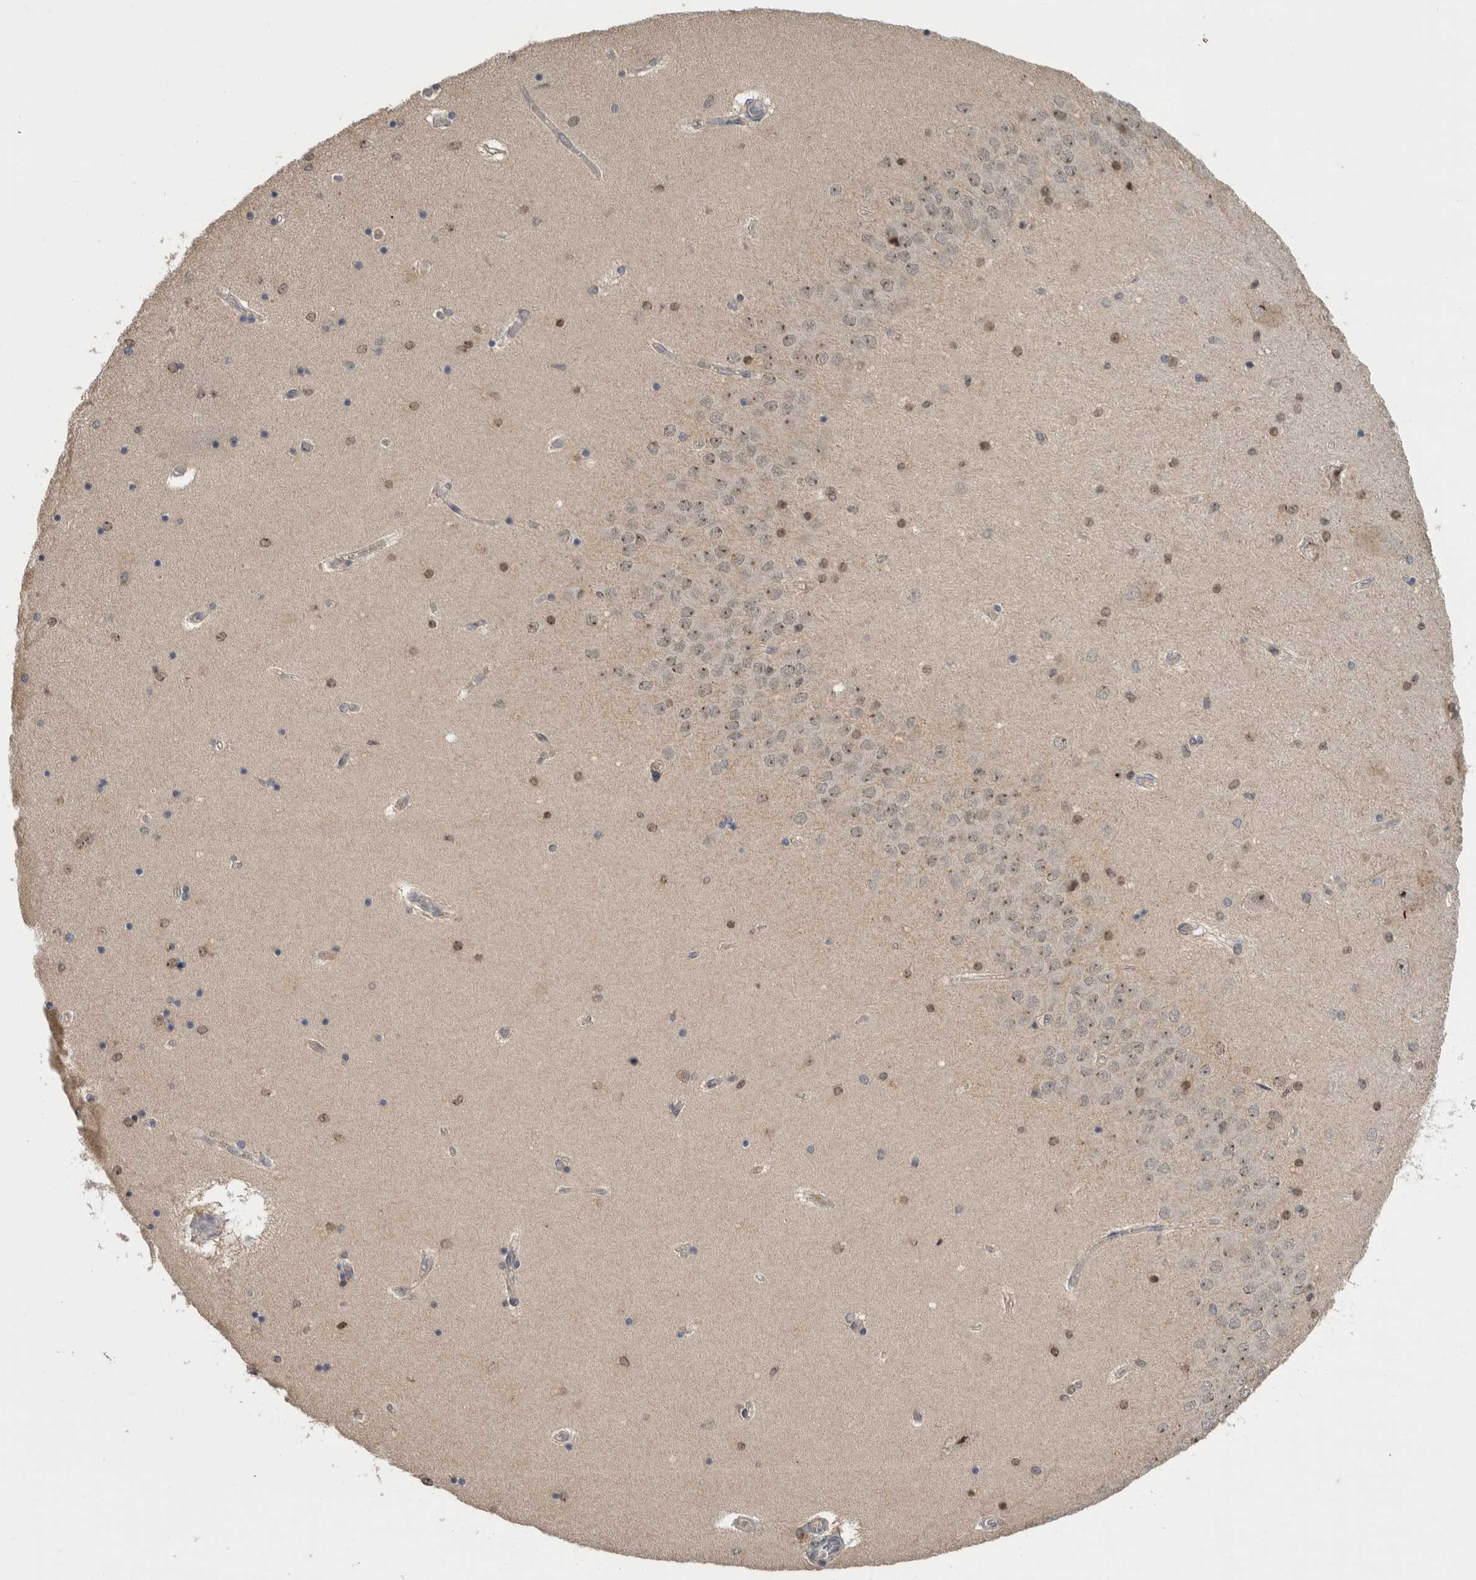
{"staining": {"intensity": "moderate", "quantity": "<25%", "location": "nuclear"}, "tissue": "hippocampus", "cell_type": "Glial cells", "image_type": "normal", "snomed": [{"axis": "morphology", "description": "Normal tissue, NOS"}, {"axis": "topography", "description": "Hippocampus"}], "caption": "Benign hippocampus exhibits moderate nuclear staining in approximately <25% of glial cells The staining is performed using DAB (3,3'-diaminobenzidine) brown chromogen to label protein expression. The nuclei are counter-stained blue using hematoxylin..", "gene": "KLK5", "patient": {"sex": "female", "age": 54}}